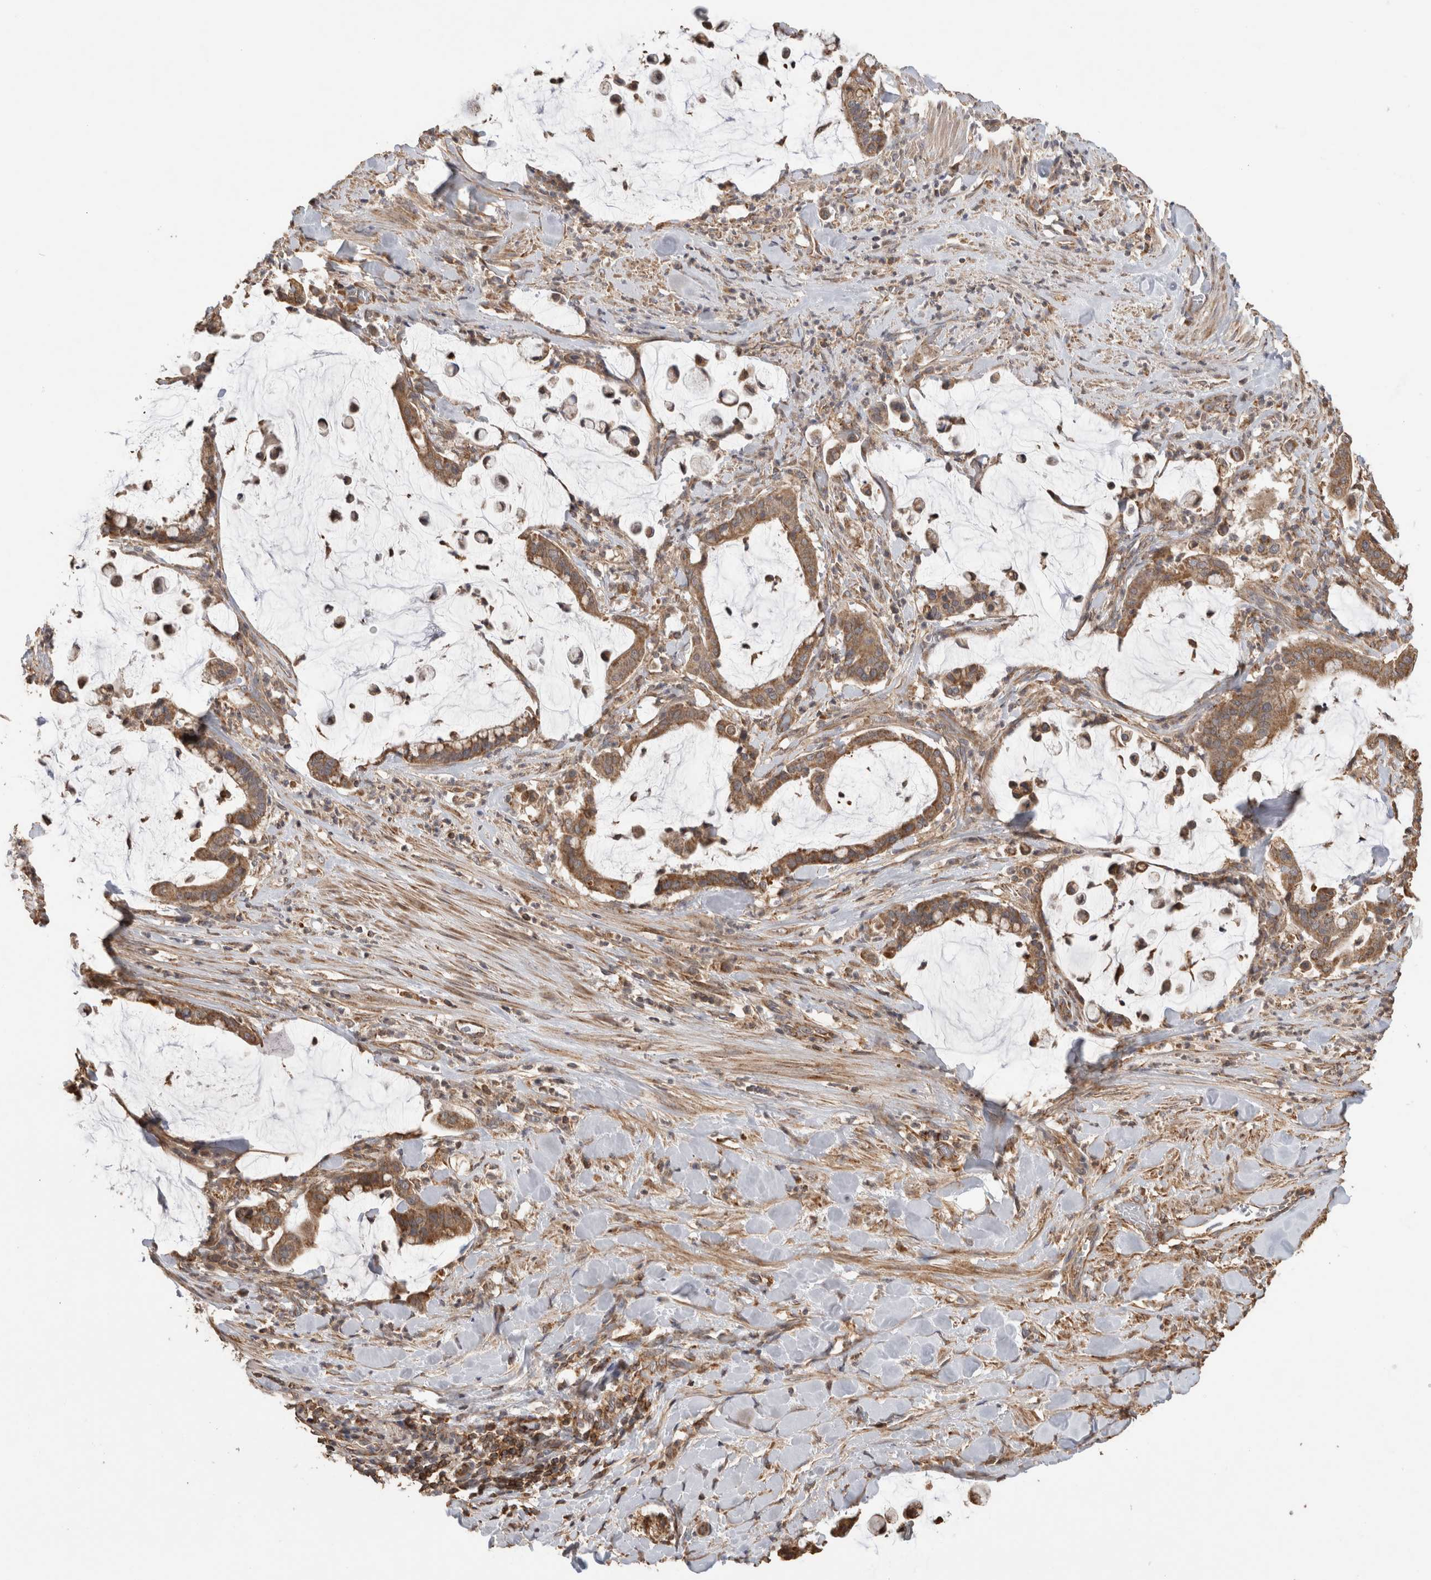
{"staining": {"intensity": "strong", "quantity": ">75%", "location": "cytoplasmic/membranous"}, "tissue": "pancreatic cancer", "cell_type": "Tumor cells", "image_type": "cancer", "snomed": [{"axis": "morphology", "description": "Adenocarcinoma, NOS"}, {"axis": "topography", "description": "Pancreas"}], "caption": "A photomicrograph showing strong cytoplasmic/membranous positivity in approximately >75% of tumor cells in pancreatic adenocarcinoma, as visualized by brown immunohistochemical staining.", "gene": "IMMP2L", "patient": {"sex": "male", "age": 41}}